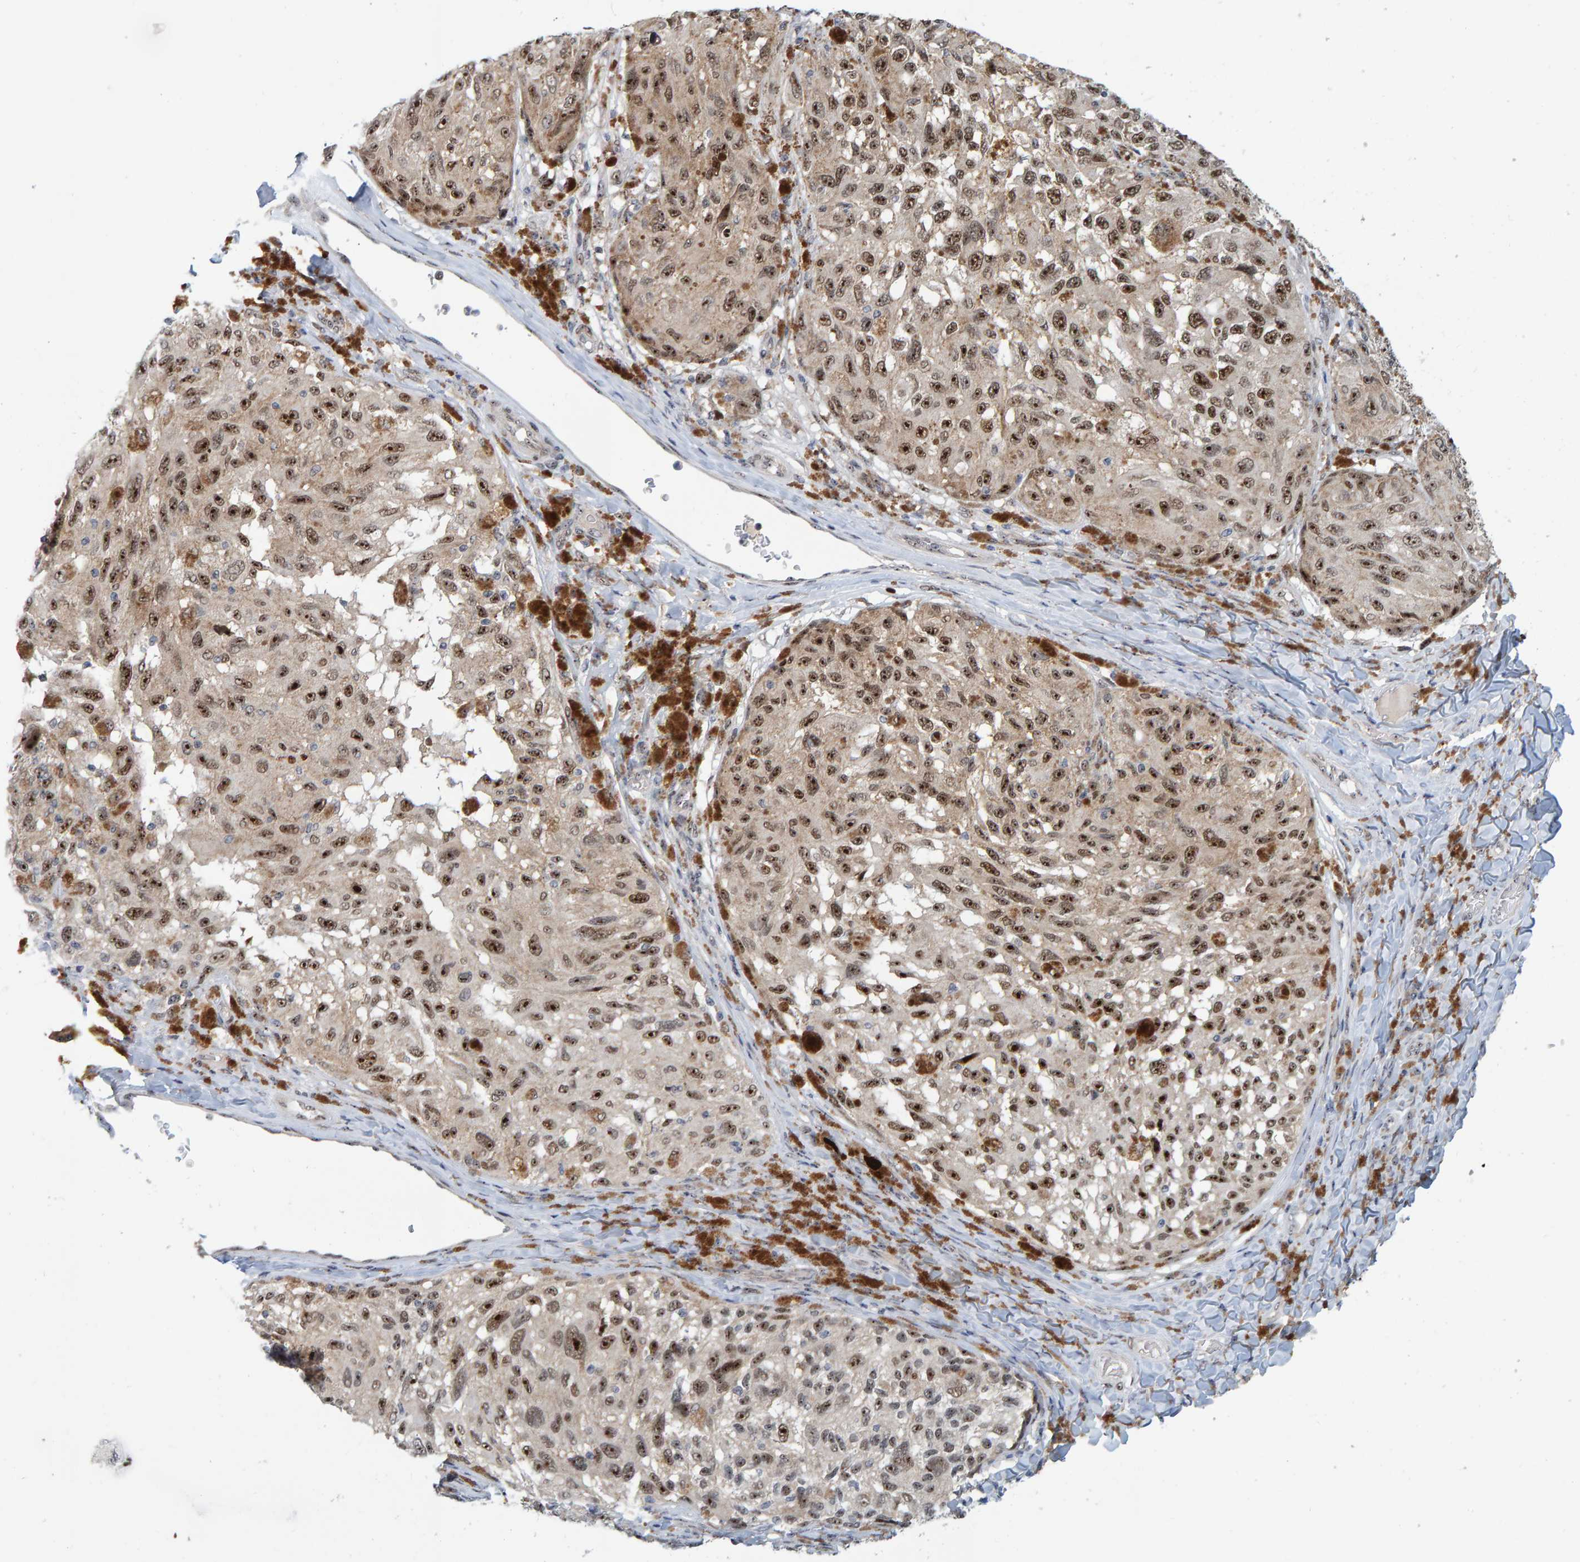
{"staining": {"intensity": "moderate", "quantity": ">75%", "location": "nuclear"}, "tissue": "melanoma", "cell_type": "Tumor cells", "image_type": "cancer", "snomed": [{"axis": "morphology", "description": "Malignant melanoma, NOS"}, {"axis": "topography", "description": "Skin"}], "caption": "High-power microscopy captured an immunohistochemistry (IHC) photomicrograph of melanoma, revealing moderate nuclear staining in approximately >75% of tumor cells. (DAB (3,3'-diaminobenzidine) IHC, brown staining for protein, blue staining for nuclei).", "gene": "POLR1E", "patient": {"sex": "female", "age": 73}}